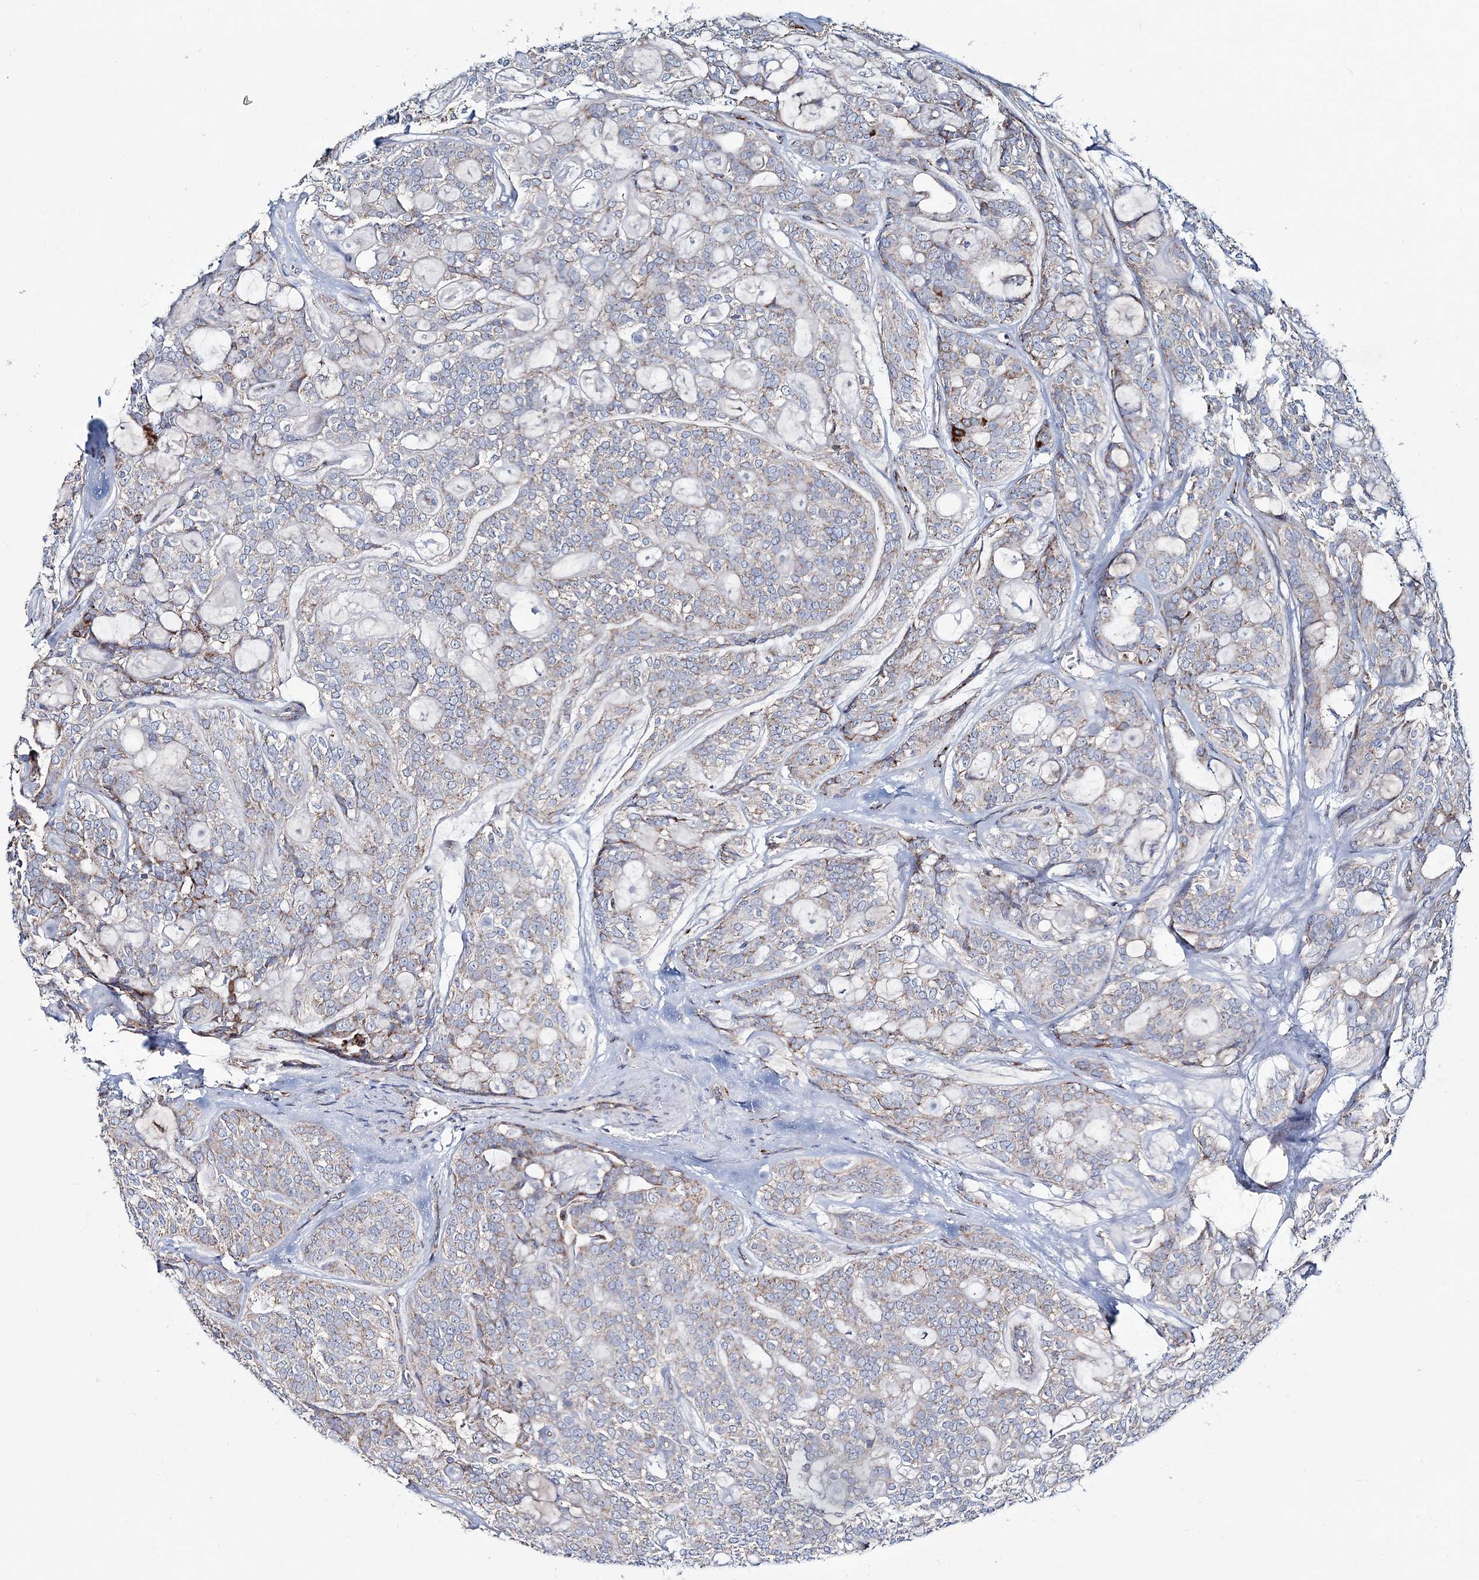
{"staining": {"intensity": "weak", "quantity": "25%-75%", "location": "cytoplasmic/membranous"}, "tissue": "head and neck cancer", "cell_type": "Tumor cells", "image_type": "cancer", "snomed": [{"axis": "morphology", "description": "Adenocarcinoma, NOS"}, {"axis": "topography", "description": "Head-Neck"}], "caption": "Tumor cells show low levels of weak cytoplasmic/membranous expression in approximately 25%-75% of cells in head and neck cancer. The staining was performed using DAB to visualize the protein expression in brown, while the nuclei were stained in blue with hematoxylin (Magnification: 20x).", "gene": "ARHGAP6", "patient": {"sex": "male", "age": 66}}